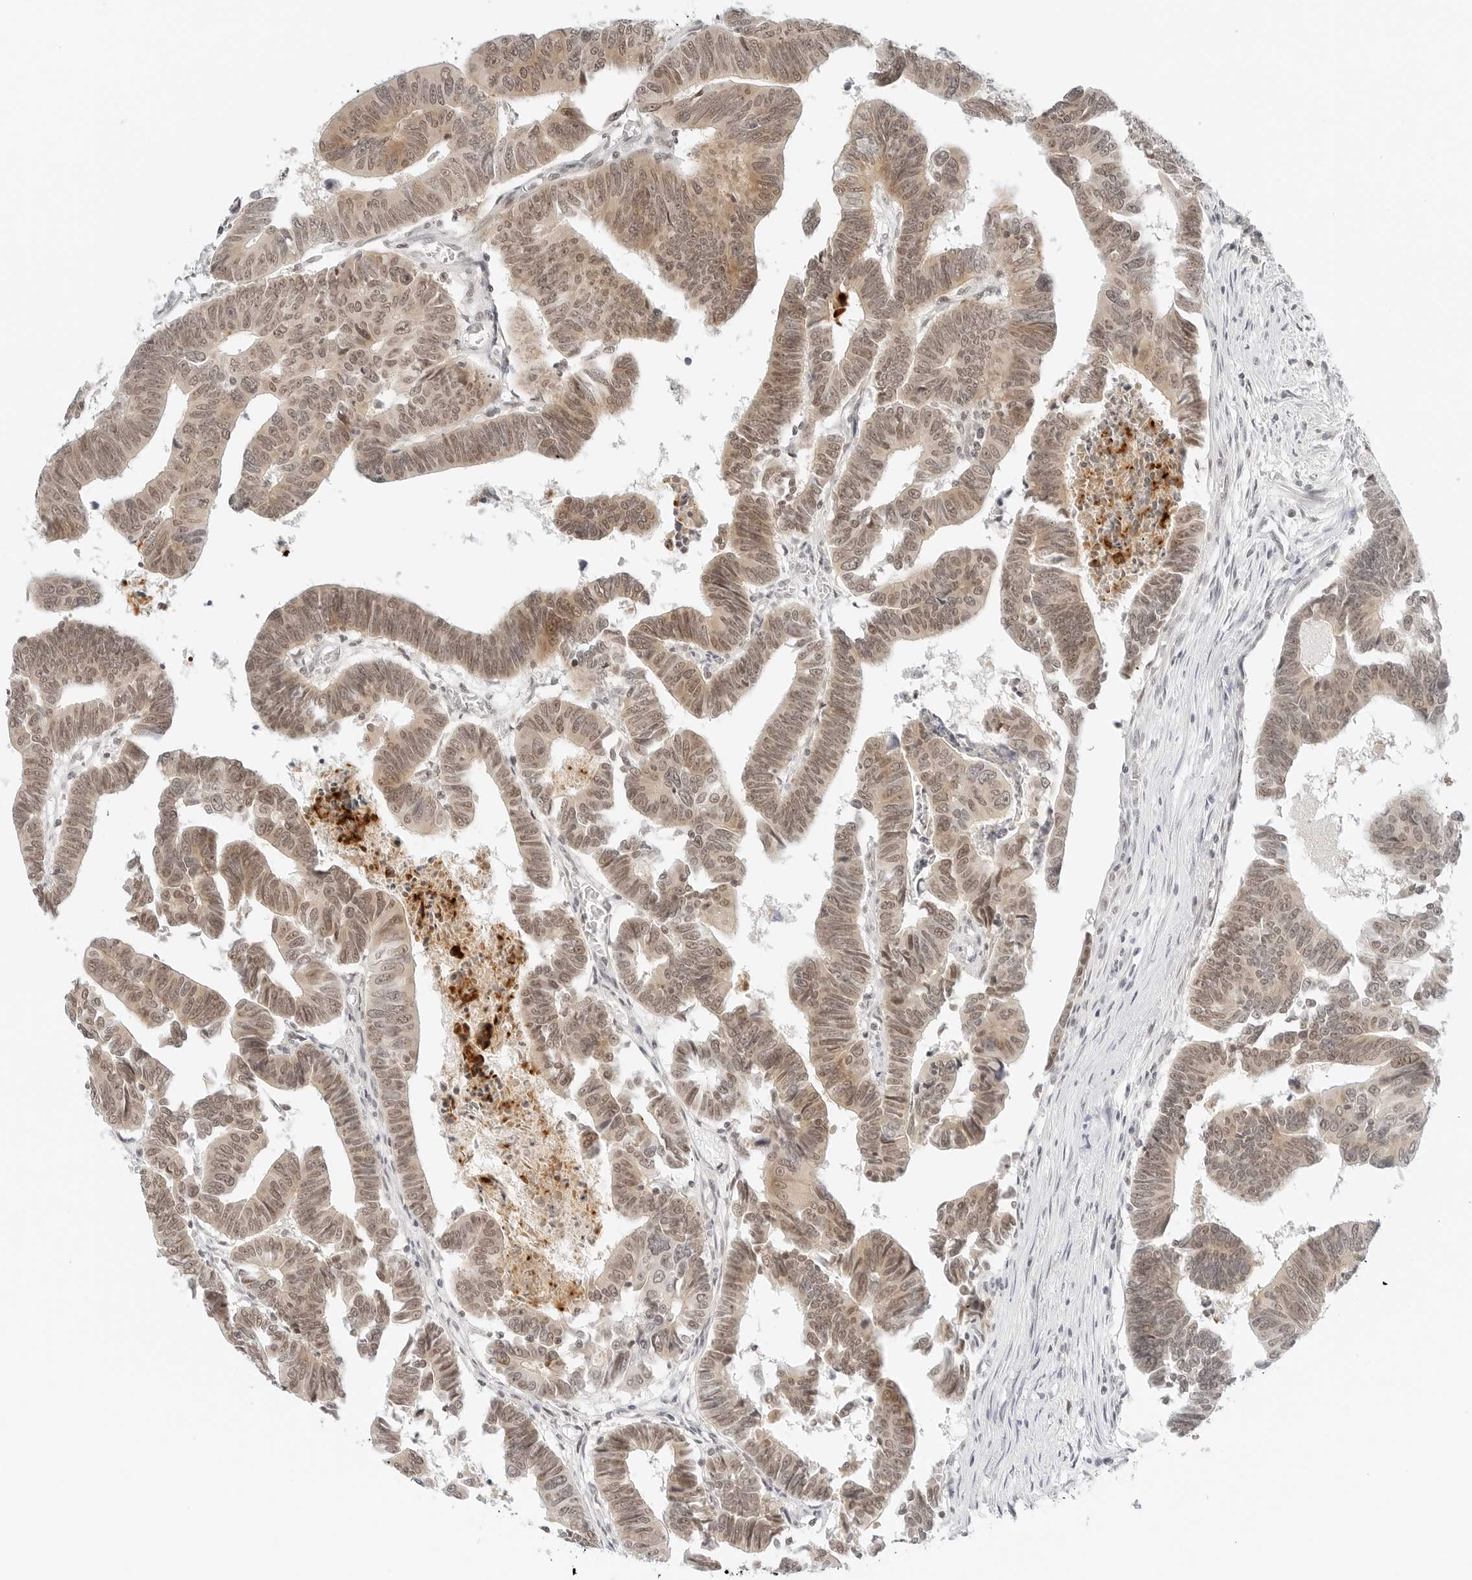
{"staining": {"intensity": "weak", "quantity": ">75%", "location": "nuclear"}, "tissue": "colorectal cancer", "cell_type": "Tumor cells", "image_type": "cancer", "snomed": [{"axis": "morphology", "description": "Adenocarcinoma, NOS"}, {"axis": "topography", "description": "Rectum"}], "caption": "An image of colorectal cancer stained for a protein reveals weak nuclear brown staining in tumor cells. The protein is shown in brown color, while the nuclei are stained blue.", "gene": "NEO1", "patient": {"sex": "female", "age": 65}}